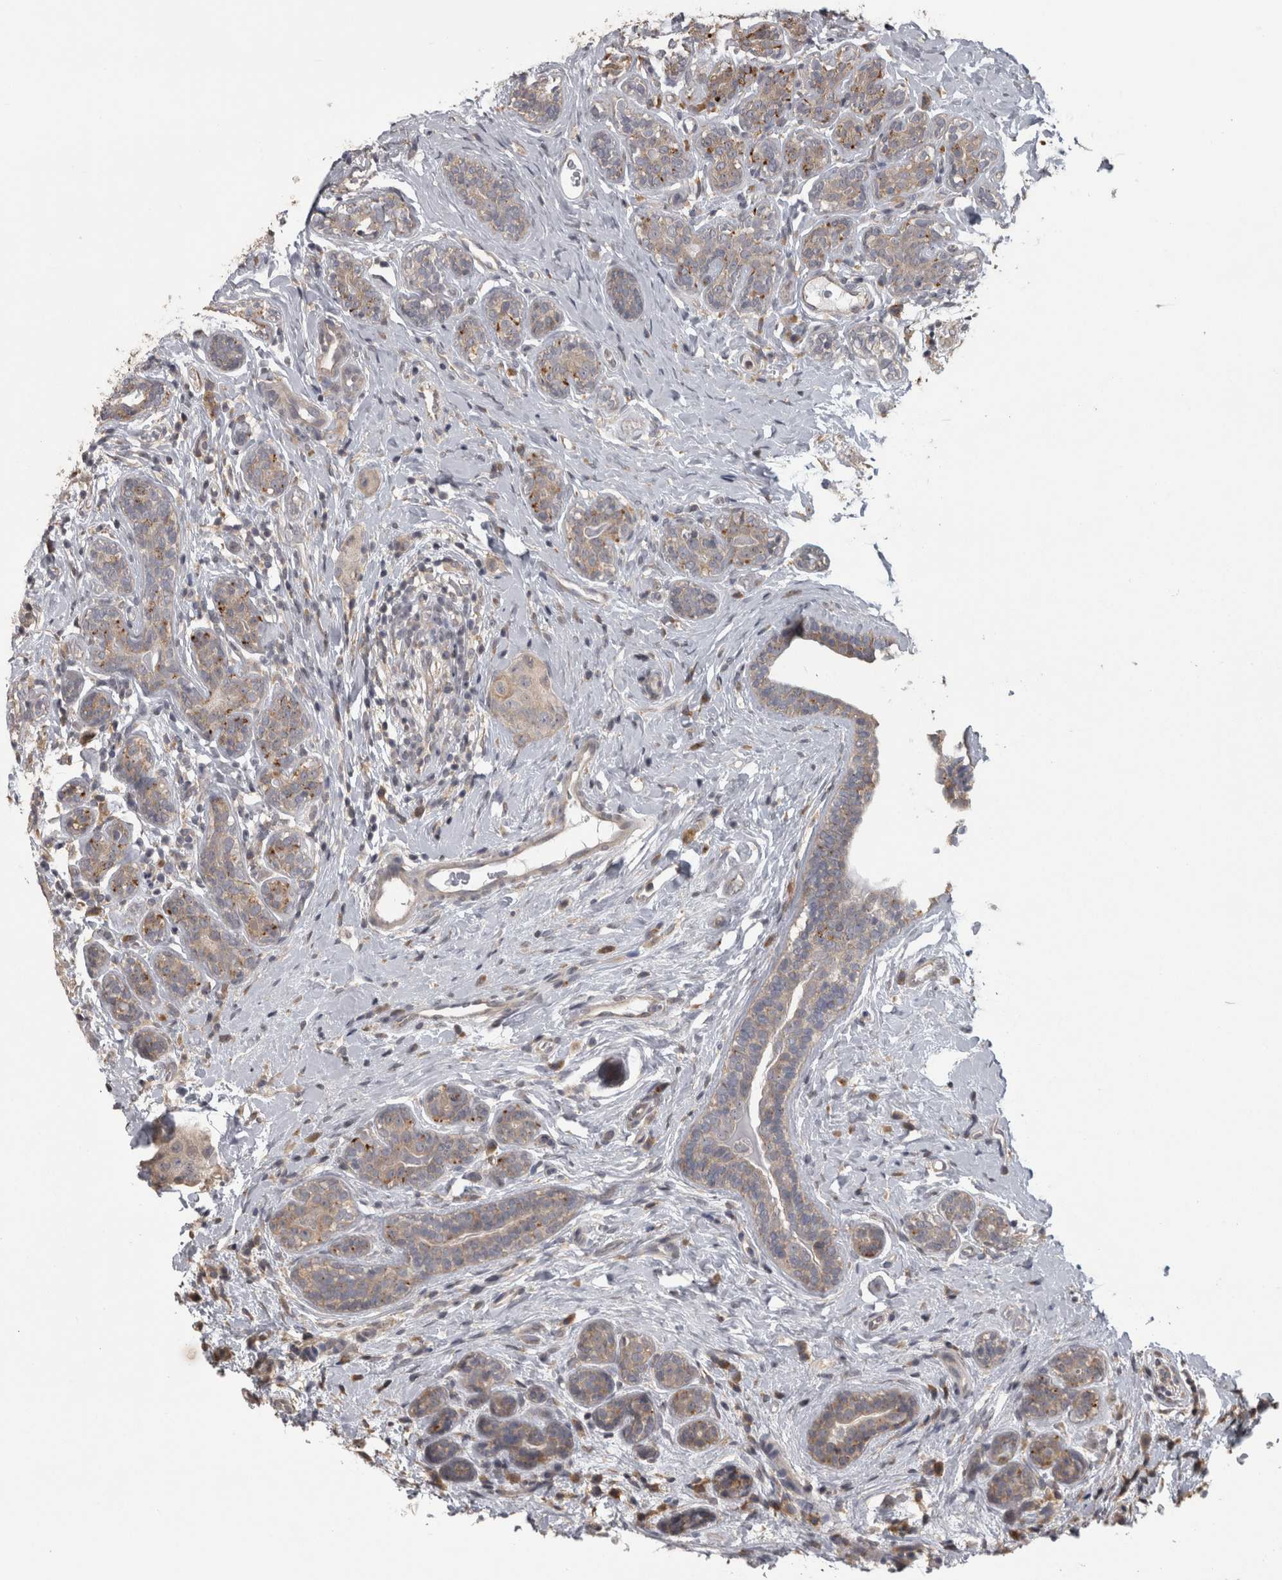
{"staining": {"intensity": "weak", "quantity": ">75%", "location": "cytoplasmic/membranous"}, "tissue": "breast cancer", "cell_type": "Tumor cells", "image_type": "cancer", "snomed": [{"axis": "morphology", "description": "Normal tissue, NOS"}, {"axis": "morphology", "description": "Duct carcinoma"}, {"axis": "topography", "description": "Breast"}], "caption": "Human infiltrating ductal carcinoma (breast) stained for a protein (brown) reveals weak cytoplasmic/membranous positive positivity in about >75% of tumor cells.", "gene": "RAB29", "patient": {"sex": "female", "age": 40}}